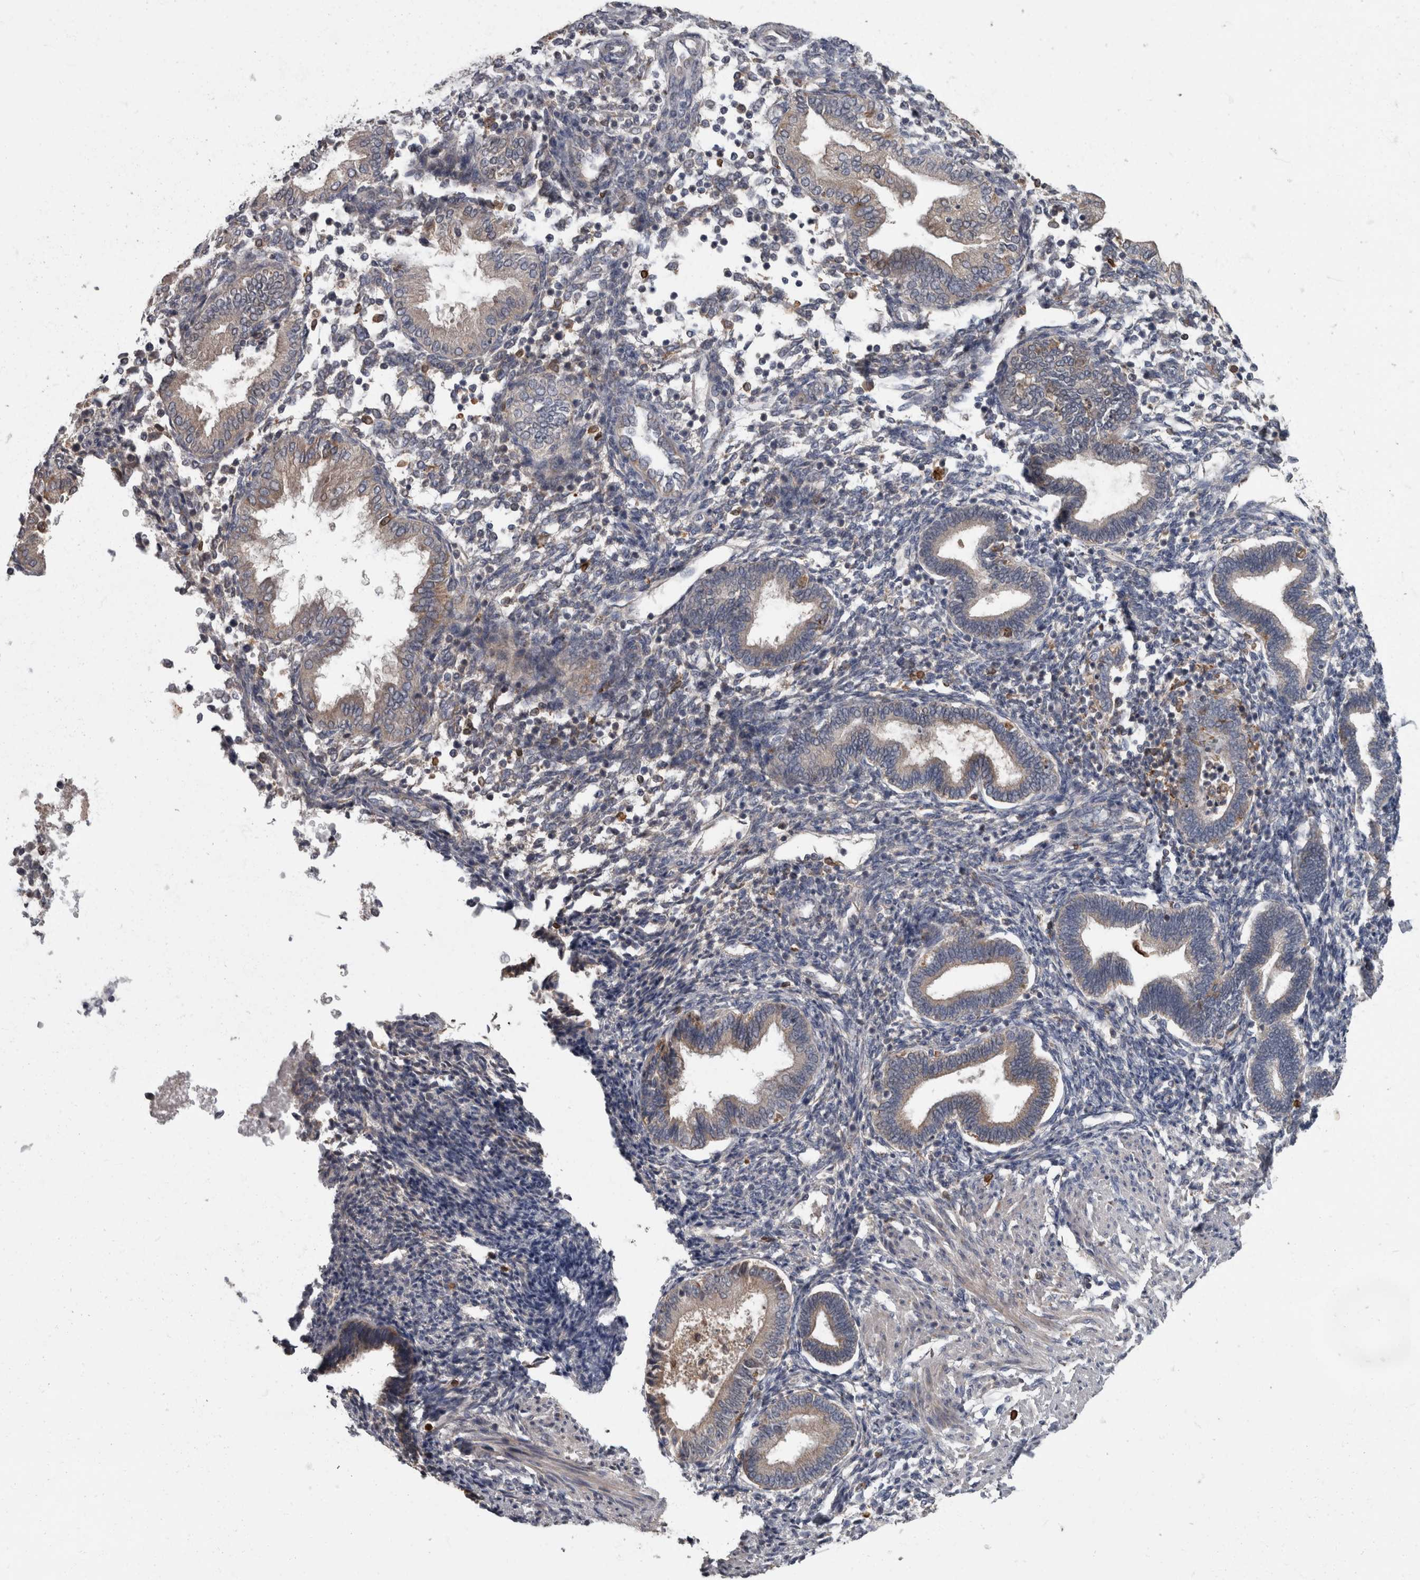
{"staining": {"intensity": "negative", "quantity": "none", "location": "none"}, "tissue": "endometrium", "cell_type": "Cells in endometrial stroma", "image_type": "normal", "snomed": [{"axis": "morphology", "description": "Normal tissue, NOS"}, {"axis": "topography", "description": "Endometrium"}], "caption": "An IHC histopathology image of benign endometrium is shown. There is no staining in cells in endometrial stroma of endometrium.", "gene": "PPP1R3C", "patient": {"sex": "female", "age": 53}}